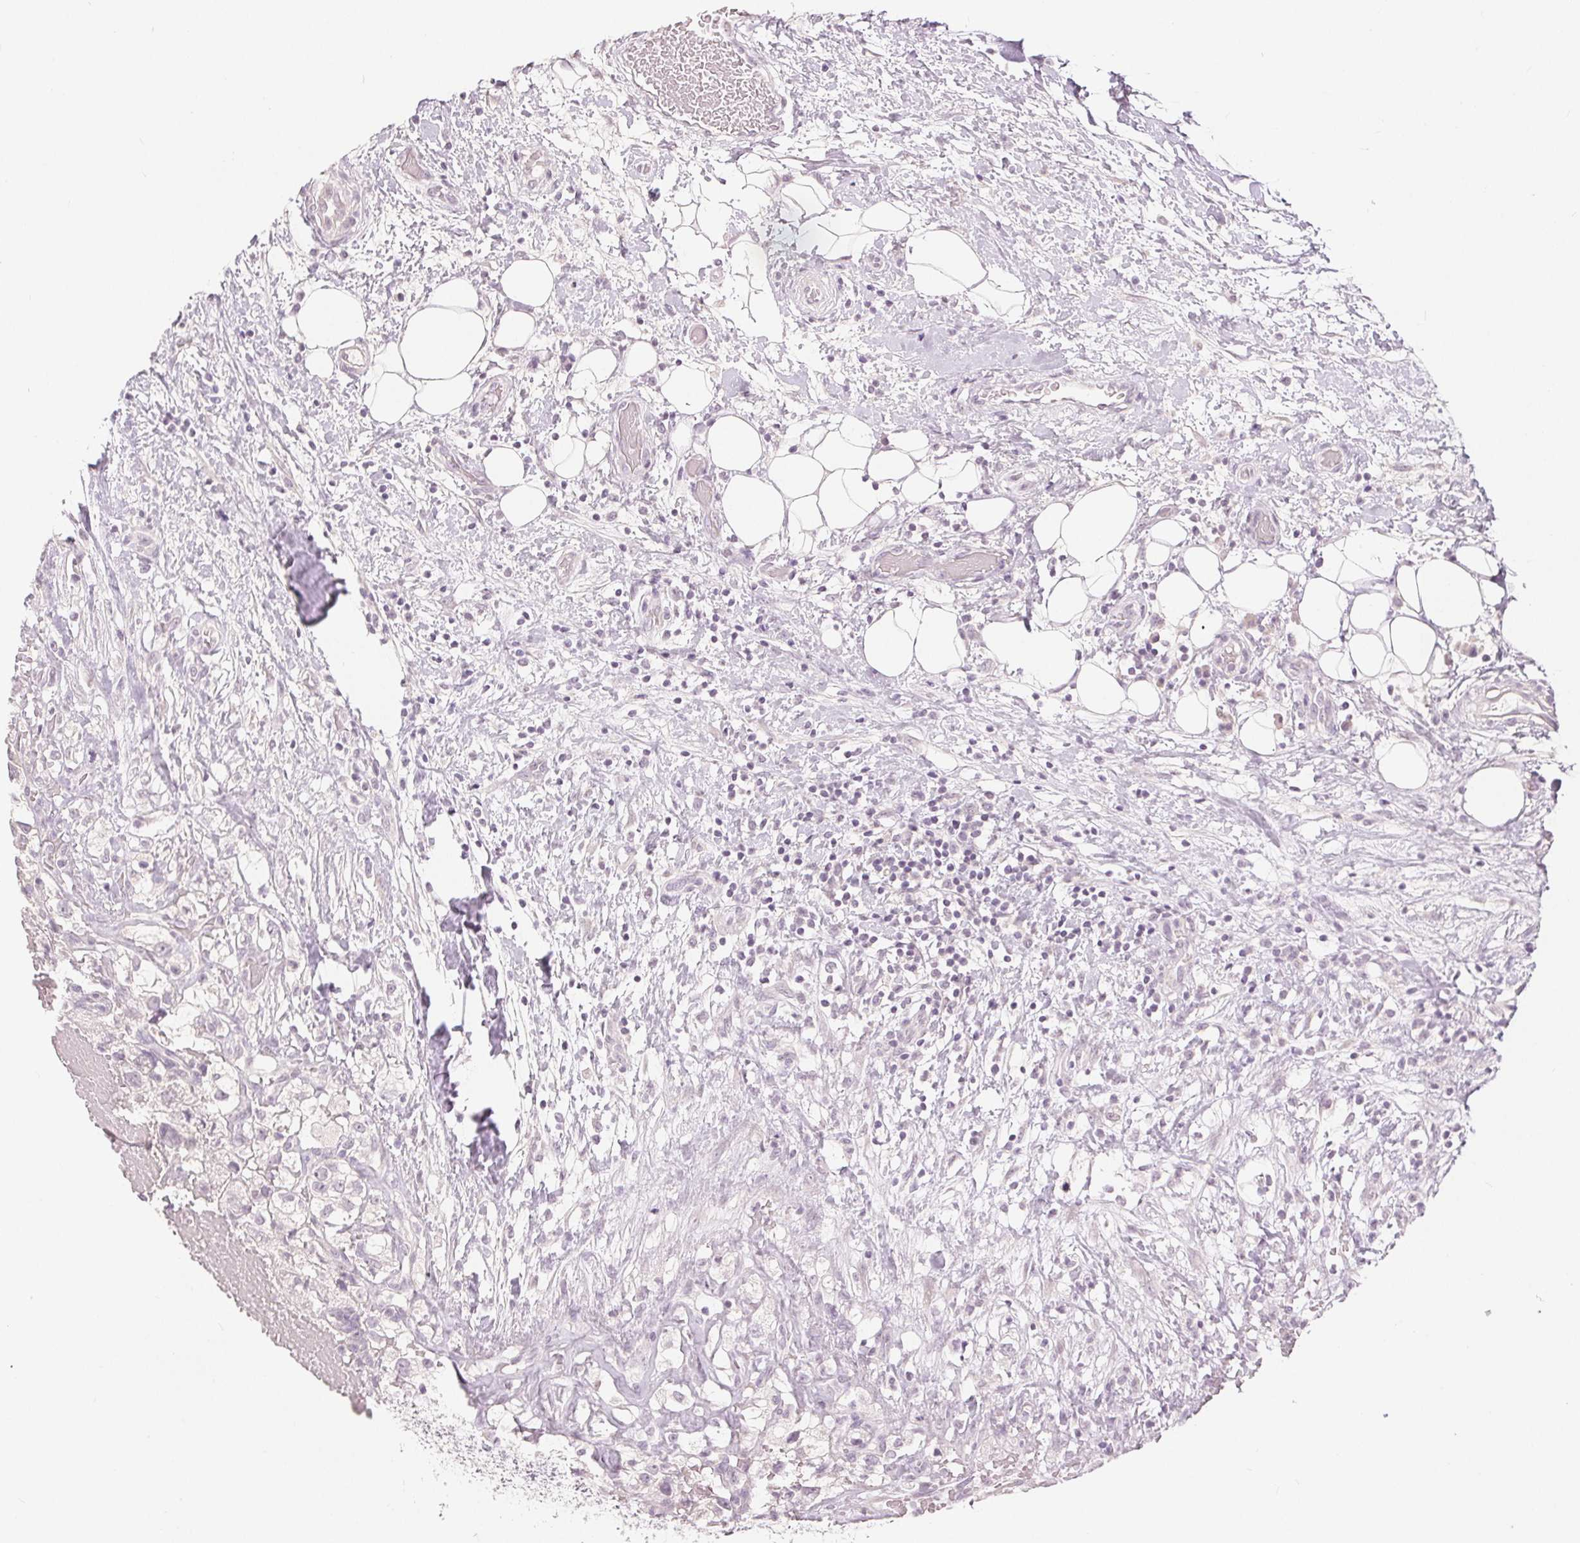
{"staining": {"intensity": "negative", "quantity": "none", "location": "none"}, "tissue": "renal cancer", "cell_type": "Tumor cells", "image_type": "cancer", "snomed": [{"axis": "morphology", "description": "Adenocarcinoma, NOS"}, {"axis": "topography", "description": "Kidney"}], "caption": "Image shows no significant protein positivity in tumor cells of adenocarcinoma (renal). (DAB (3,3'-diaminobenzidine) IHC, high magnification).", "gene": "SLC27A5", "patient": {"sex": "male", "age": 59}}